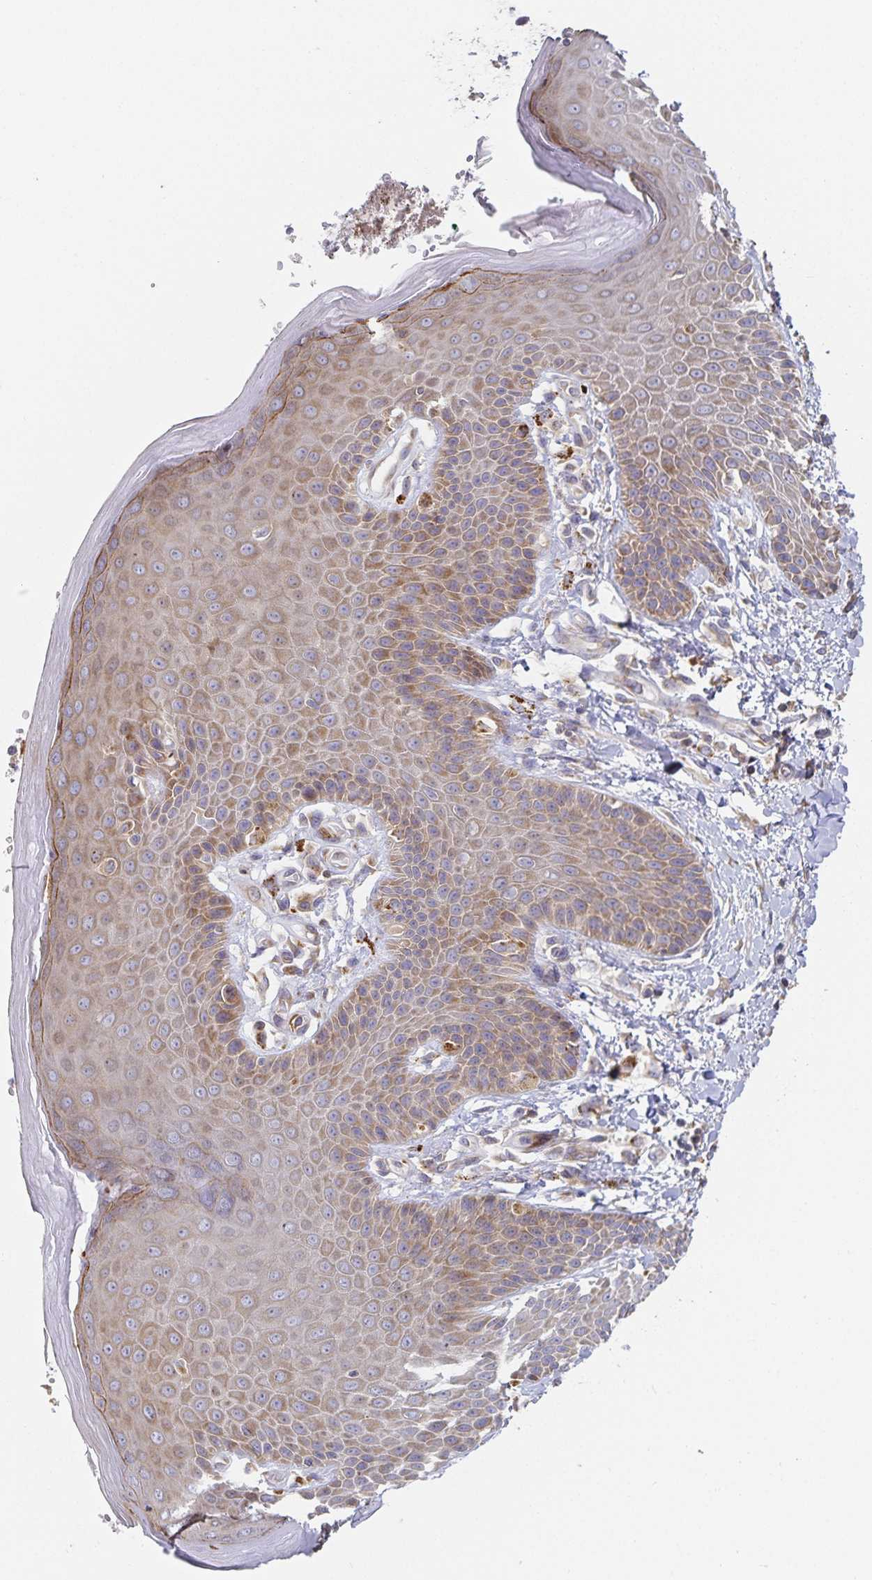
{"staining": {"intensity": "moderate", "quantity": "25%-75%", "location": "cytoplasmic/membranous"}, "tissue": "skin", "cell_type": "Epidermal cells", "image_type": "normal", "snomed": [{"axis": "morphology", "description": "Normal tissue, NOS"}, {"axis": "topography", "description": "Anal"}, {"axis": "topography", "description": "Peripheral nerve tissue"}], "caption": "Immunohistochemical staining of normal skin displays medium levels of moderate cytoplasmic/membranous staining in approximately 25%-75% of epidermal cells. (DAB IHC, brown staining for protein, blue staining for nuclei).", "gene": "NOMO1", "patient": {"sex": "male", "age": 51}}